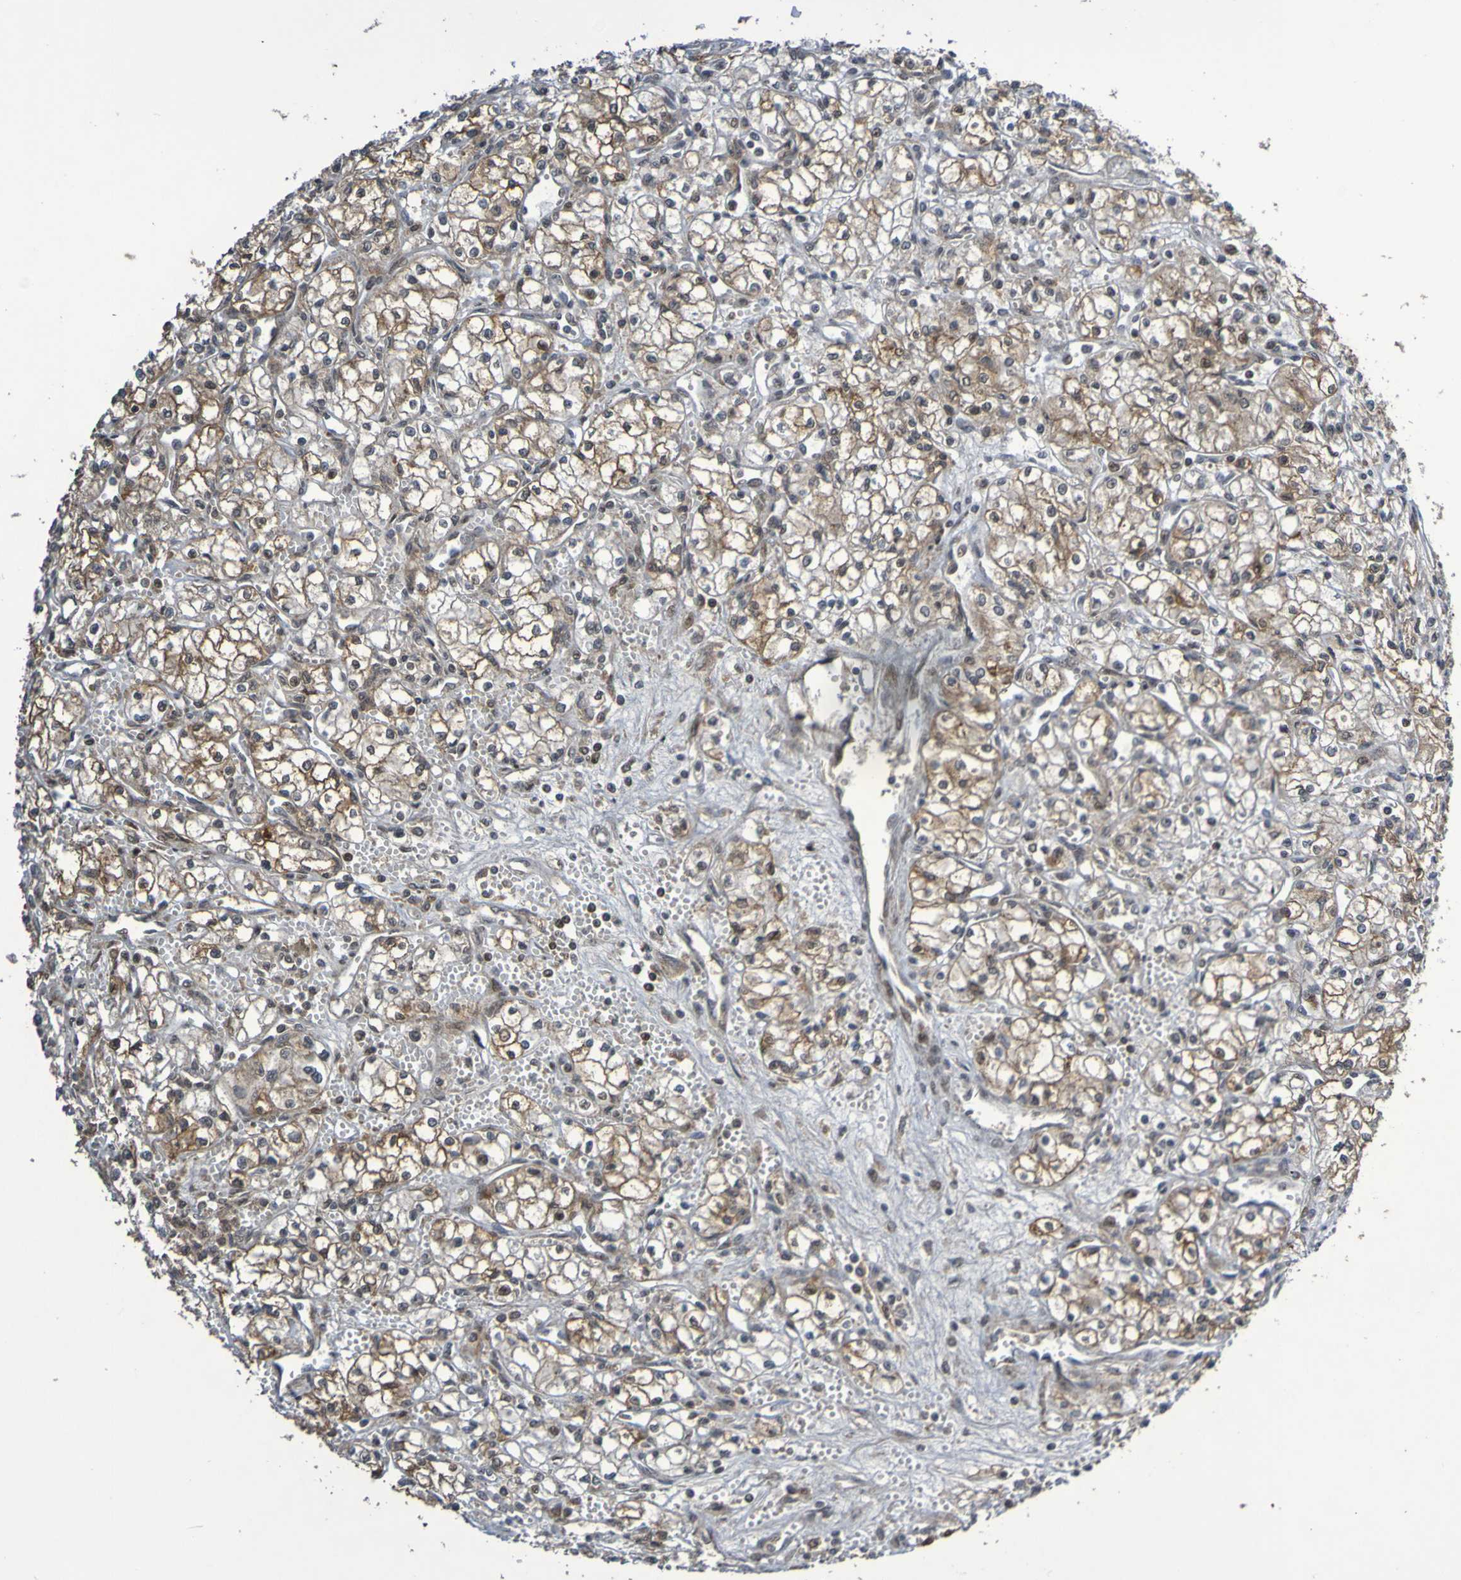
{"staining": {"intensity": "weak", "quantity": ">75%", "location": "cytoplasmic/membranous"}, "tissue": "renal cancer", "cell_type": "Tumor cells", "image_type": "cancer", "snomed": [{"axis": "morphology", "description": "Normal tissue, NOS"}, {"axis": "morphology", "description": "Adenocarcinoma, NOS"}, {"axis": "topography", "description": "Kidney"}], "caption": "Protein staining of renal cancer (adenocarcinoma) tissue exhibits weak cytoplasmic/membranous staining in approximately >75% of tumor cells.", "gene": "ITLN1", "patient": {"sex": "male", "age": 59}}